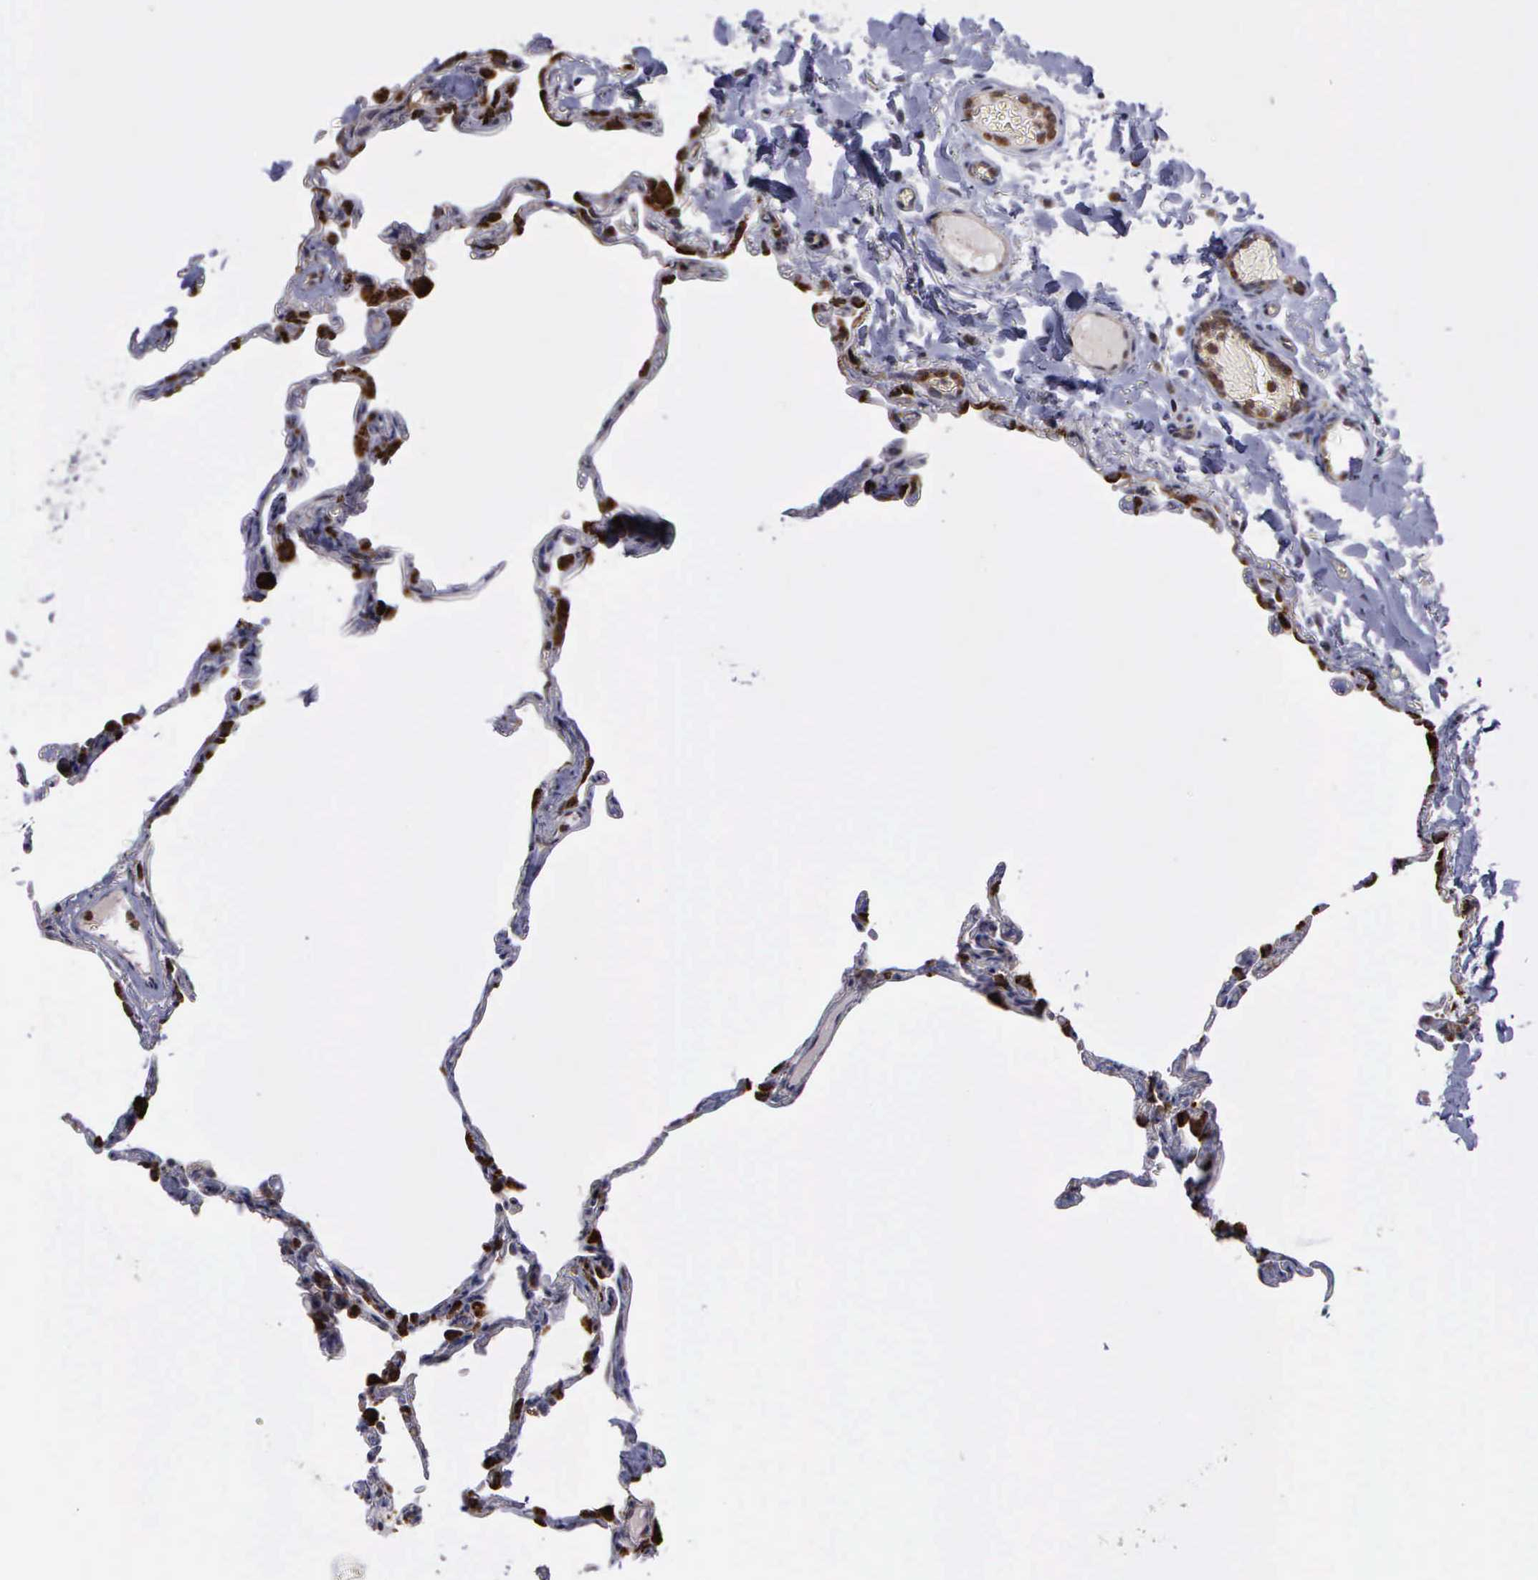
{"staining": {"intensity": "moderate", "quantity": "25%-75%", "location": "cytoplasmic/membranous"}, "tissue": "lung", "cell_type": "Alveolar cells", "image_type": "normal", "snomed": [{"axis": "morphology", "description": "Normal tissue, NOS"}, {"axis": "topography", "description": "Lung"}], "caption": "Unremarkable lung exhibits moderate cytoplasmic/membranous positivity in approximately 25%-75% of alveolar cells, visualized by immunohistochemistry.", "gene": "MAP3K9", "patient": {"sex": "female", "age": 75}}